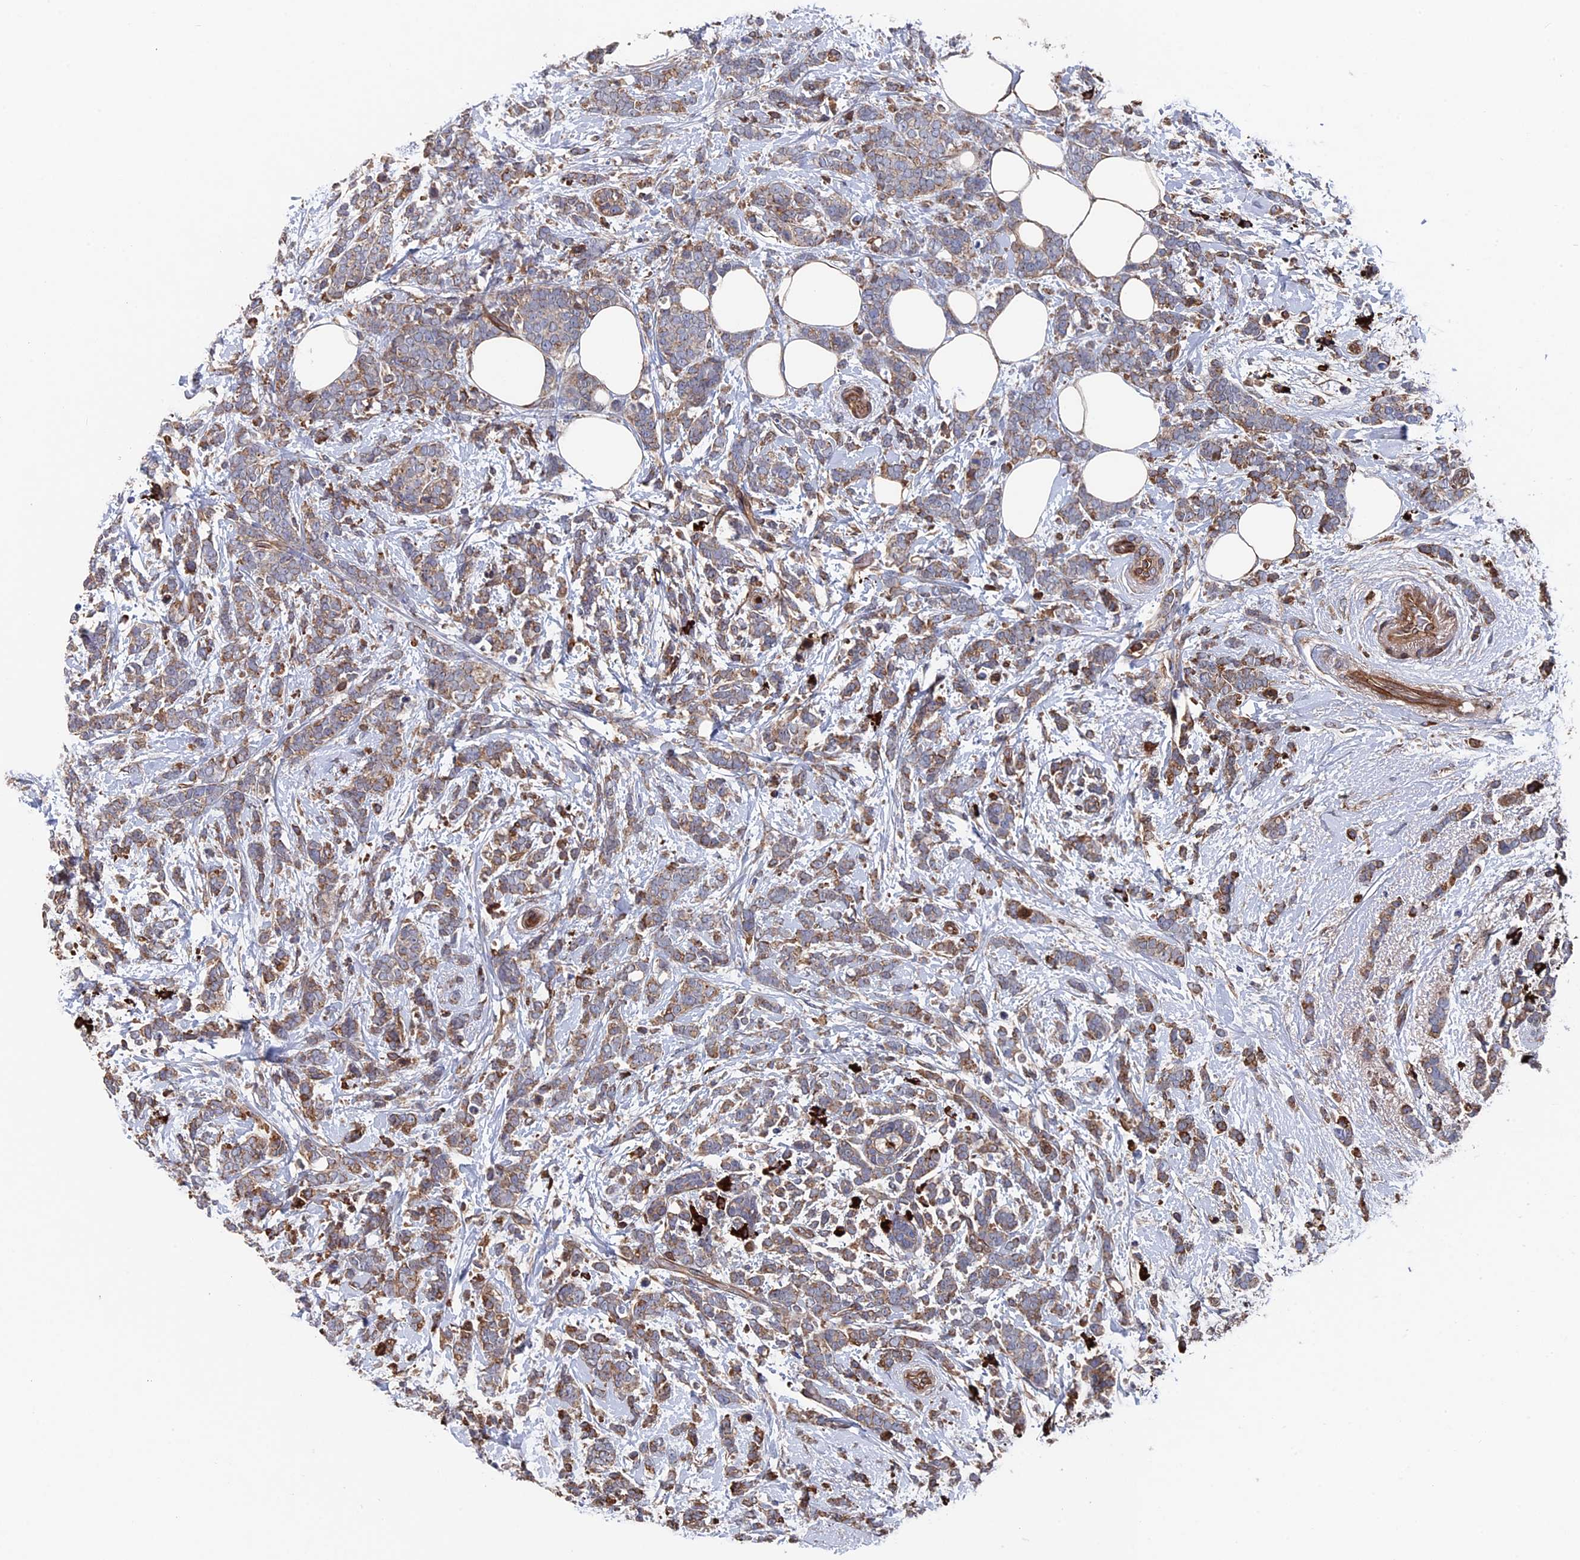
{"staining": {"intensity": "moderate", "quantity": ">75%", "location": "cytoplasmic/membranous"}, "tissue": "breast cancer", "cell_type": "Tumor cells", "image_type": "cancer", "snomed": [{"axis": "morphology", "description": "Lobular carcinoma"}, {"axis": "topography", "description": "Breast"}], "caption": "Protein expression by immunohistochemistry exhibits moderate cytoplasmic/membranous staining in about >75% of tumor cells in breast lobular carcinoma.", "gene": "RPUSD1", "patient": {"sex": "female", "age": 58}}